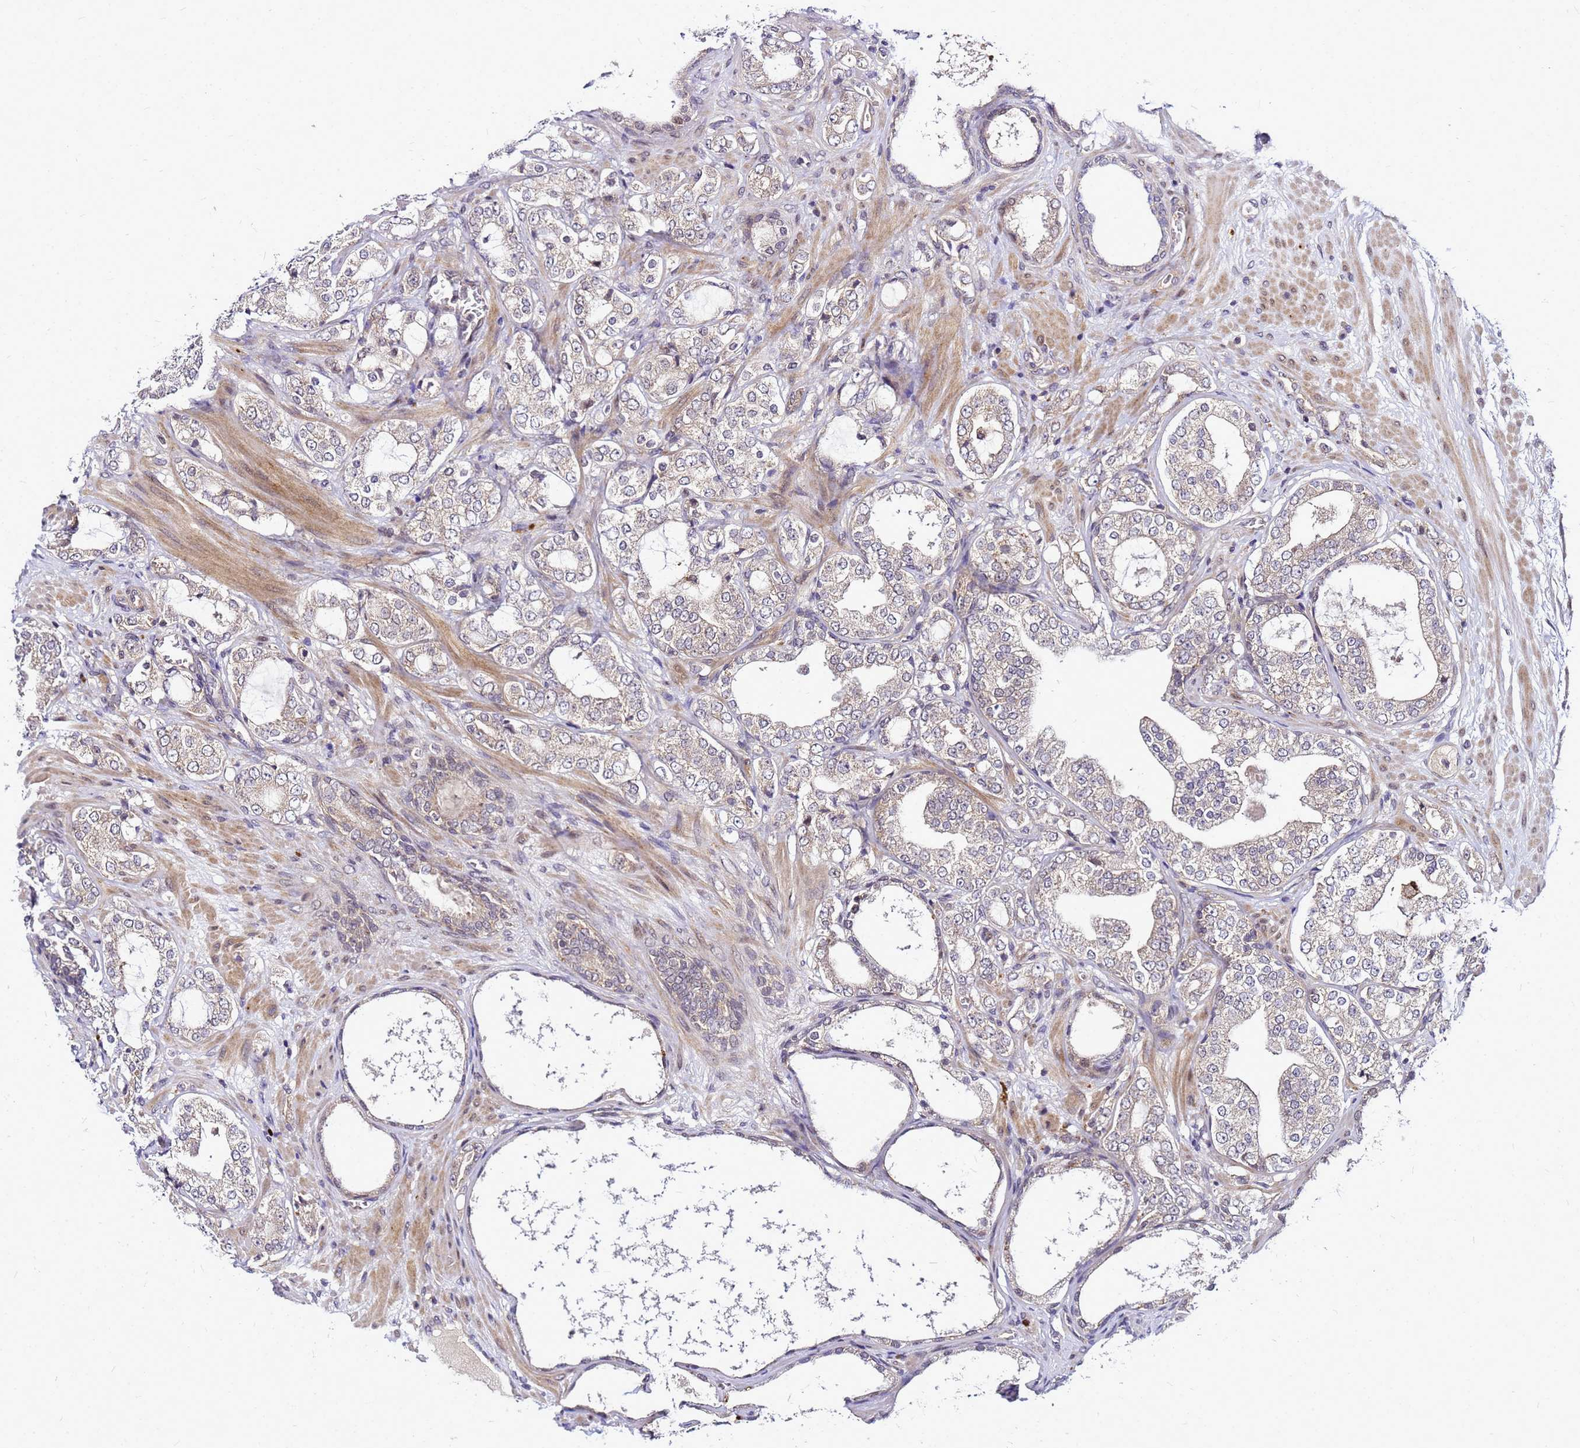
{"staining": {"intensity": "negative", "quantity": "none", "location": "none"}, "tissue": "prostate cancer", "cell_type": "Tumor cells", "image_type": "cancer", "snomed": [{"axis": "morphology", "description": "Adenocarcinoma, High grade"}, {"axis": "topography", "description": "Prostate"}], "caption": "IHC micrograph of neoplastic tissue: human high-grade adenocarcinoma (prostate) stained with DAB reveals no significant protein positivity in tumor cells.", "gene": "SAT1", "patient": {"sex": "male", "age": 64}}